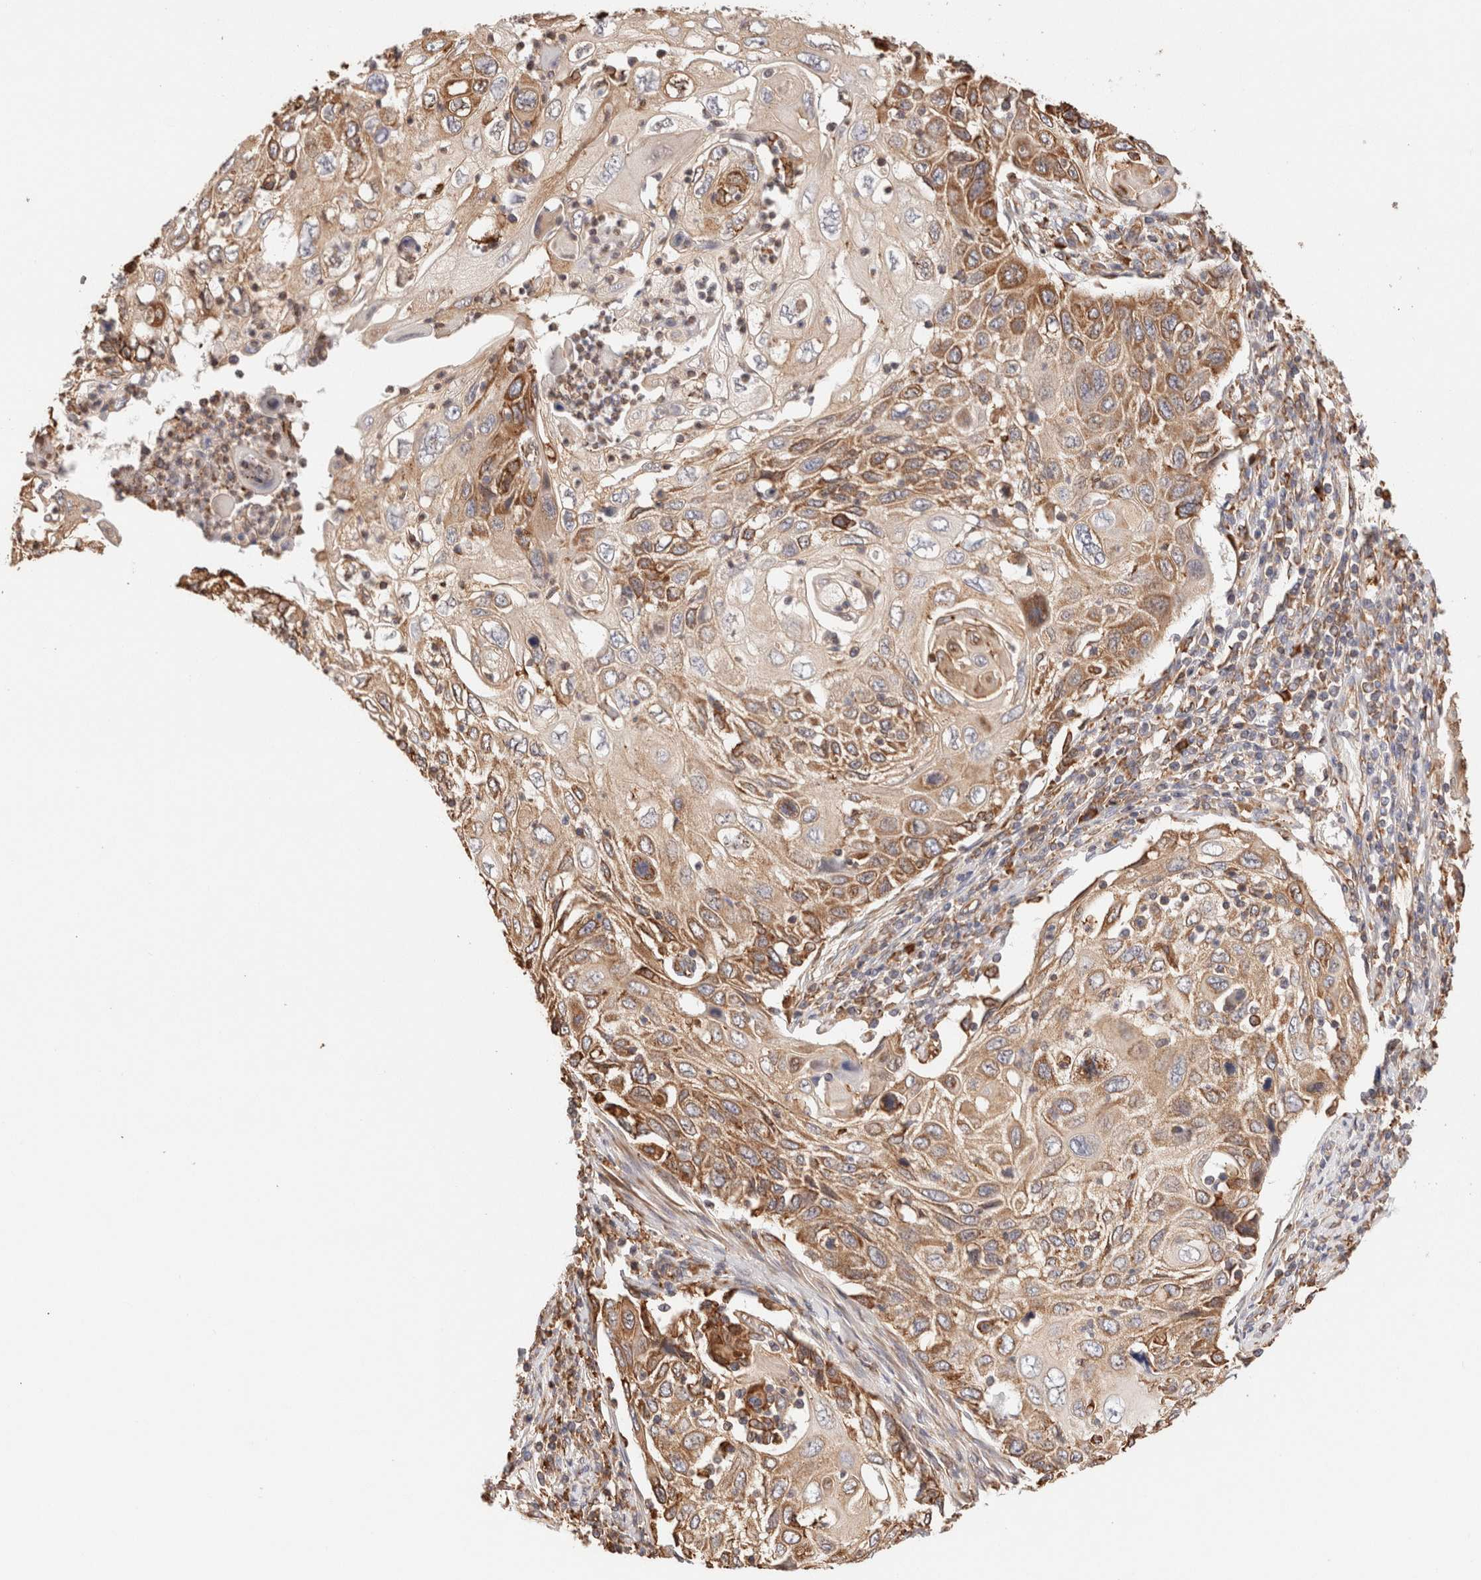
{"staining": {"intensity": "moderate", "quantity": ">75%", "location": "cytoplasmic/membranous"}, "tissue": "cervical cancer", "cell_type": "Tumor cells", "image_type": "cancer", "snomed": [{"axis": "morphology", "description": "Squamous cell carcinoma, NOS"}, {"axis": "topography", "description": "Cervix"}], "caption": "Protein expression analysis of cervical cancer (squamous cell carcinoma) shows moderate cytoplasmic/membranous staining in approximately >75% of tumor cells.", "gene": "FER", "patient": {"sex": "female", "age": 70}}